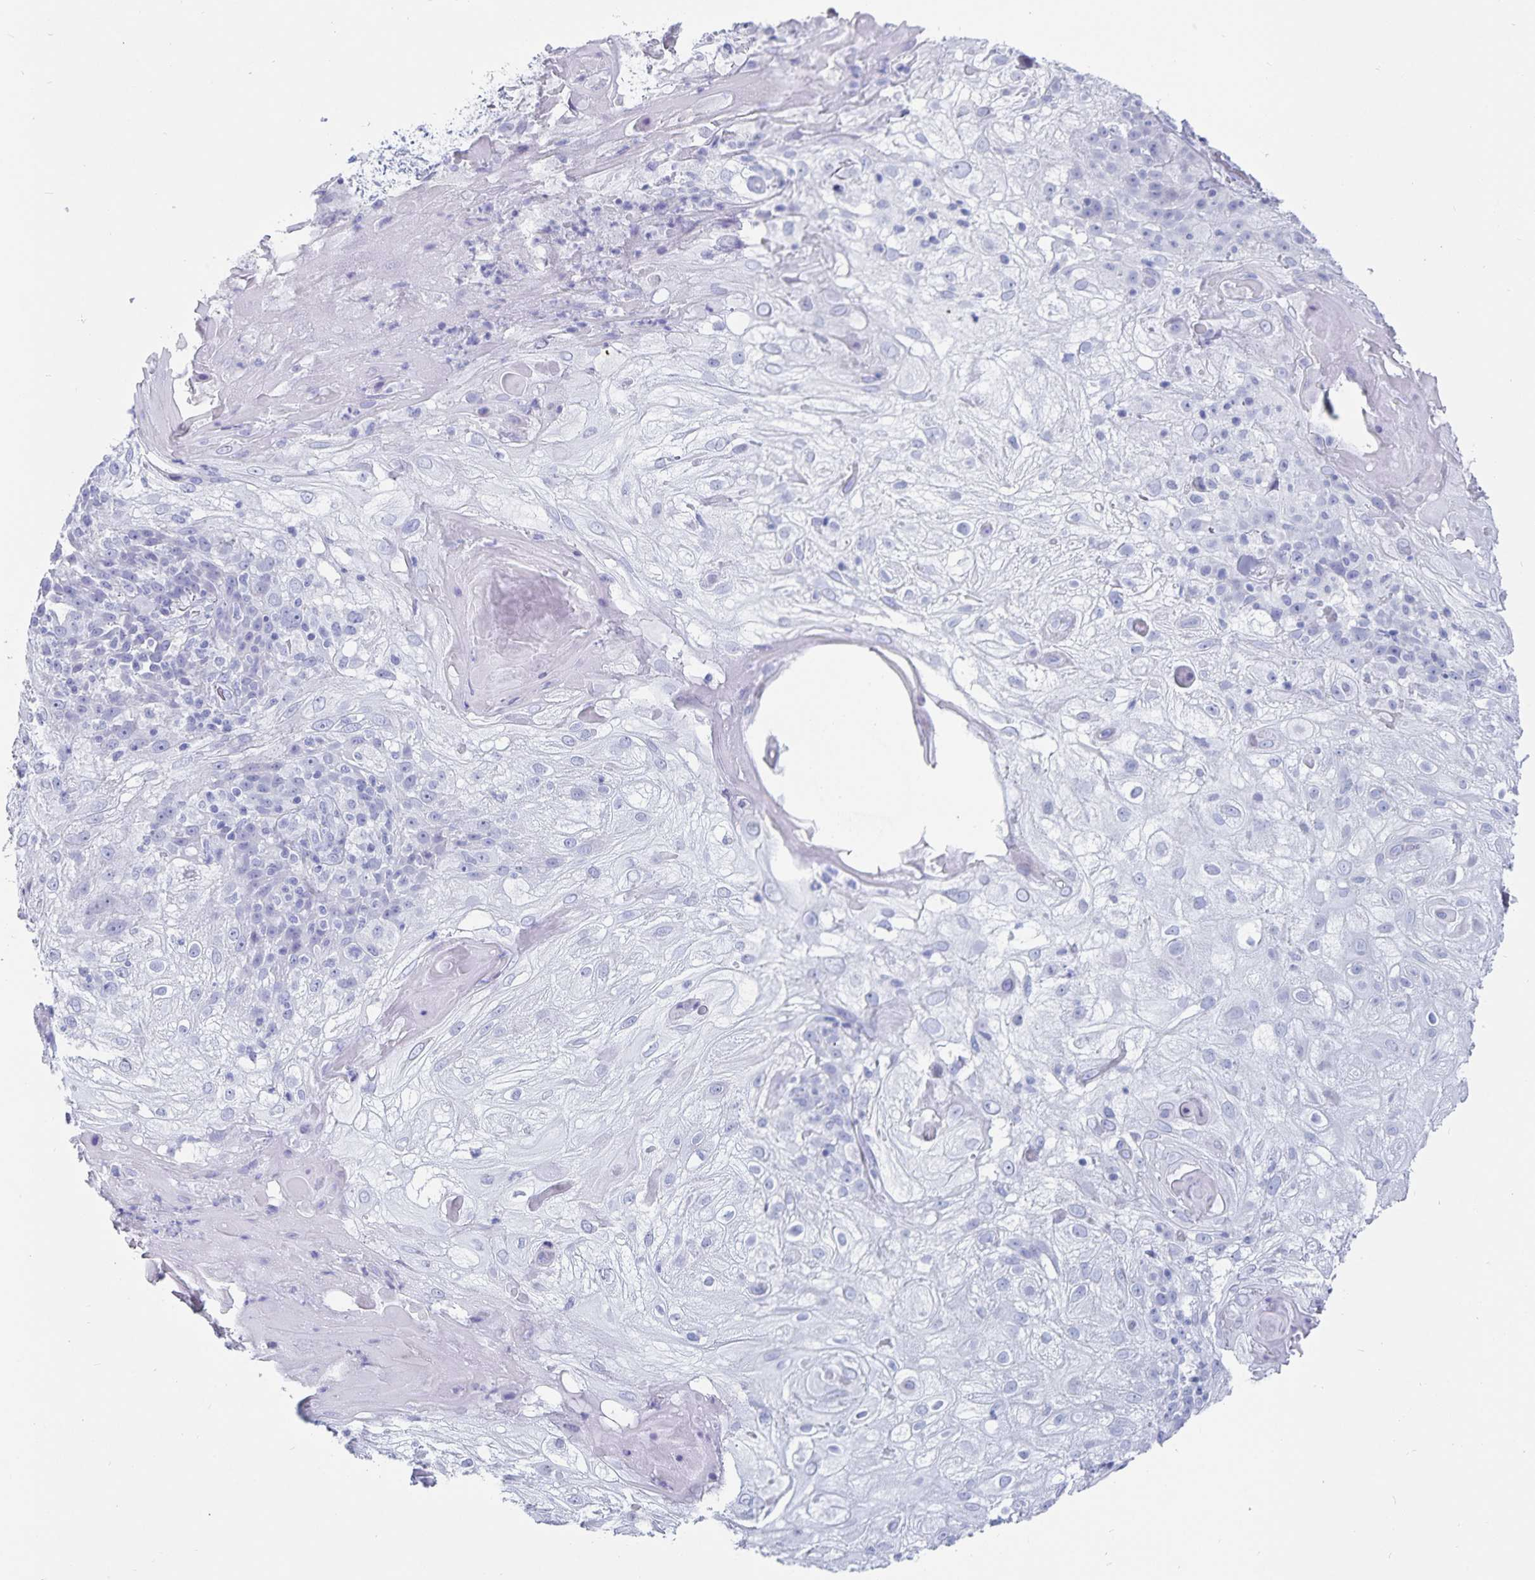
{"staining": {"intensity": "negative", "quantity": "none", "location": "none"}, "tissue": "skin cancer", "cell_type": "Tumor cells", "image_type": "cancer", "snomed": [{"axis": "morphology", "description": "Normal tissue, NOS"}, {"axis": "morphology", "description": "Squamous cell carcinoma, NOS"}, {"axis": "topography", "description": "Skin"}], "caption": "A histopathology image of skin cancer (squamous cell carcinoma) stained for a protein reveals no brown staining in tumor cells.", "gene": "C19orf73", "patient": {"sex": "female", "age": 83}}